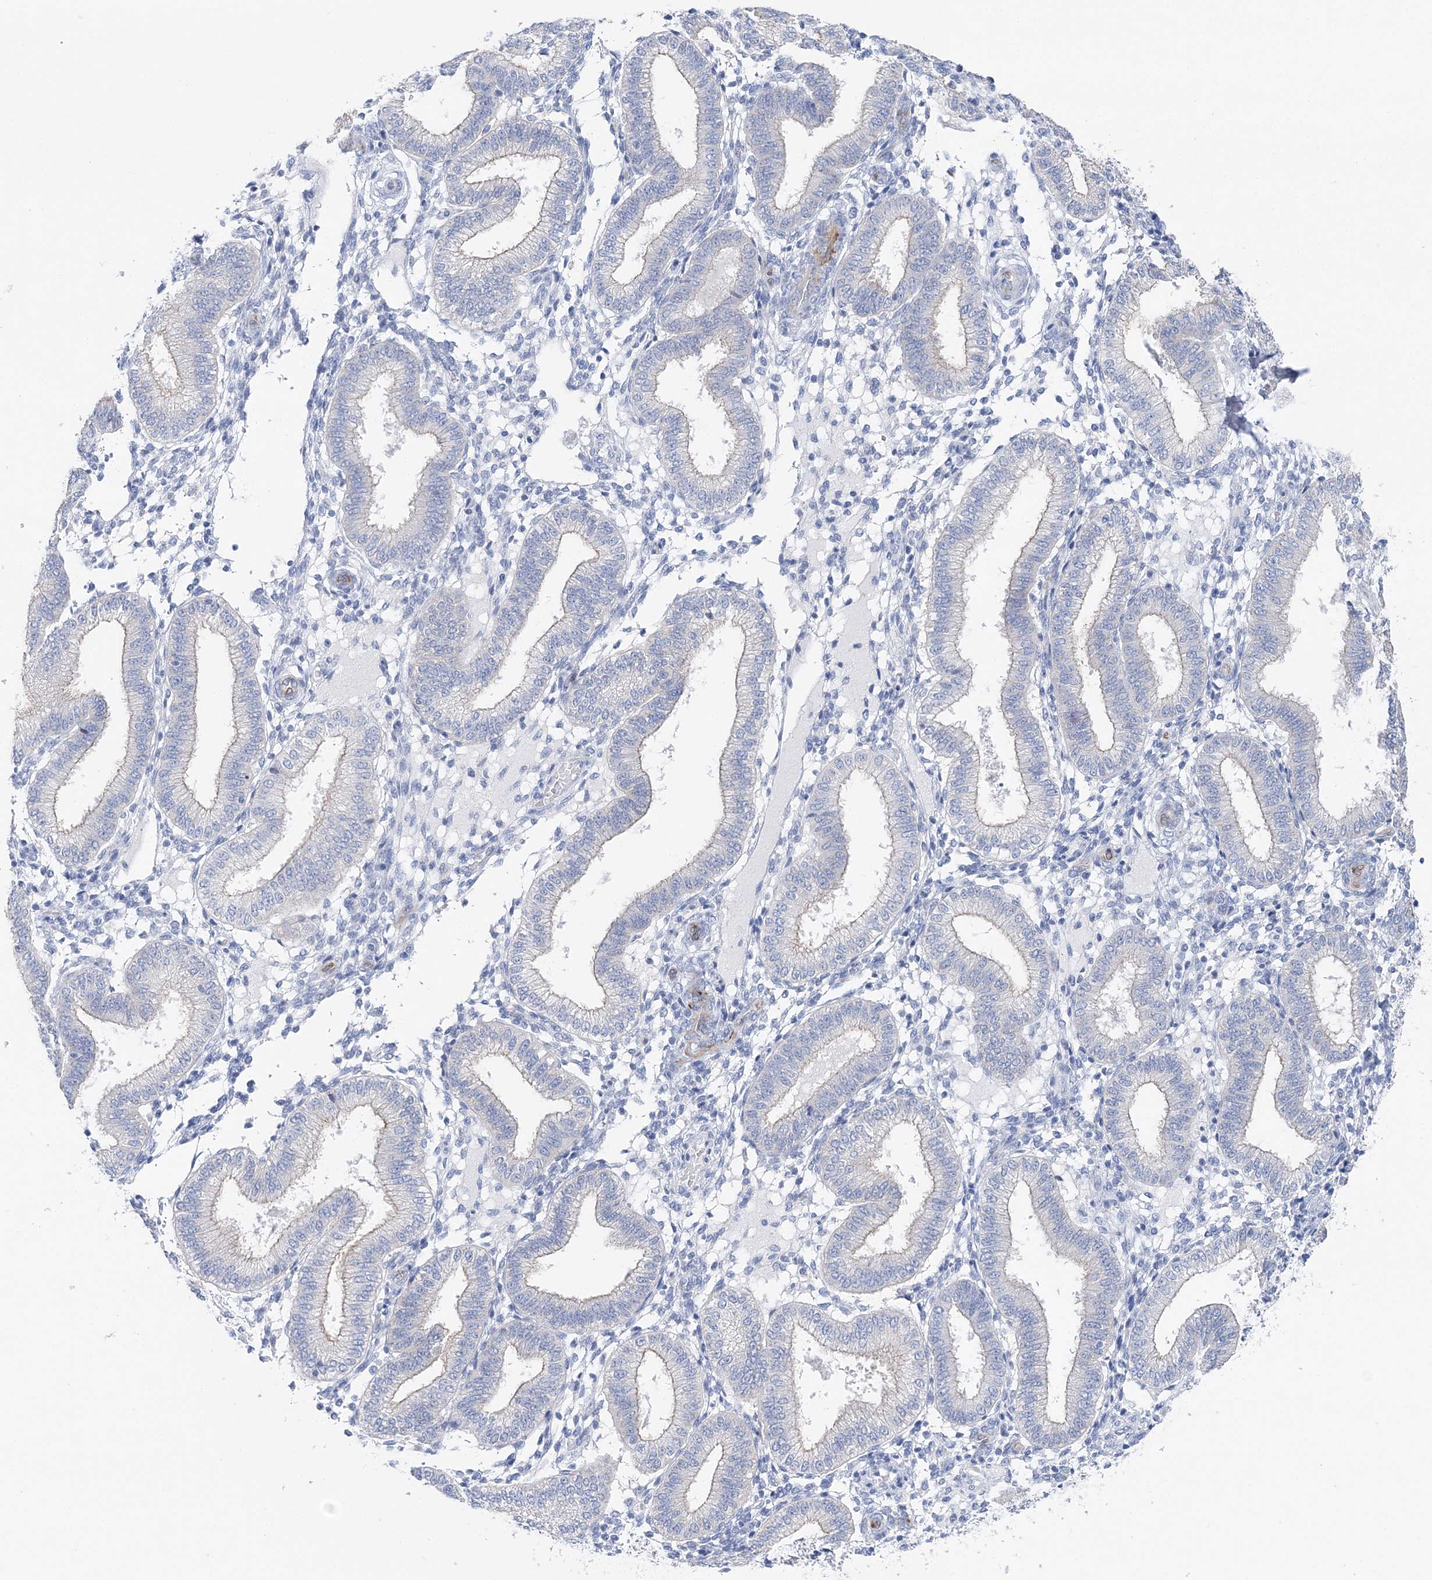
{"staining": {"intensity": "negative", "quantity": "none", "location": "none"}, "tissue": "endometrium", "cell_type": "Cells in endometrial stroma", "image_type": "normal", "snomed": [{"axis": "morphology", "description": "Normal tissue, NOS"}, {"axis": "topography", "description": "Endometrium"}], "caption": "The image demonstrates no staining of cells in endometrial stroma in benign endometrium. Nuclei are stained in blue.", "gene": "SLC5A6", "patient": {"sex": "female", "age": 39}}